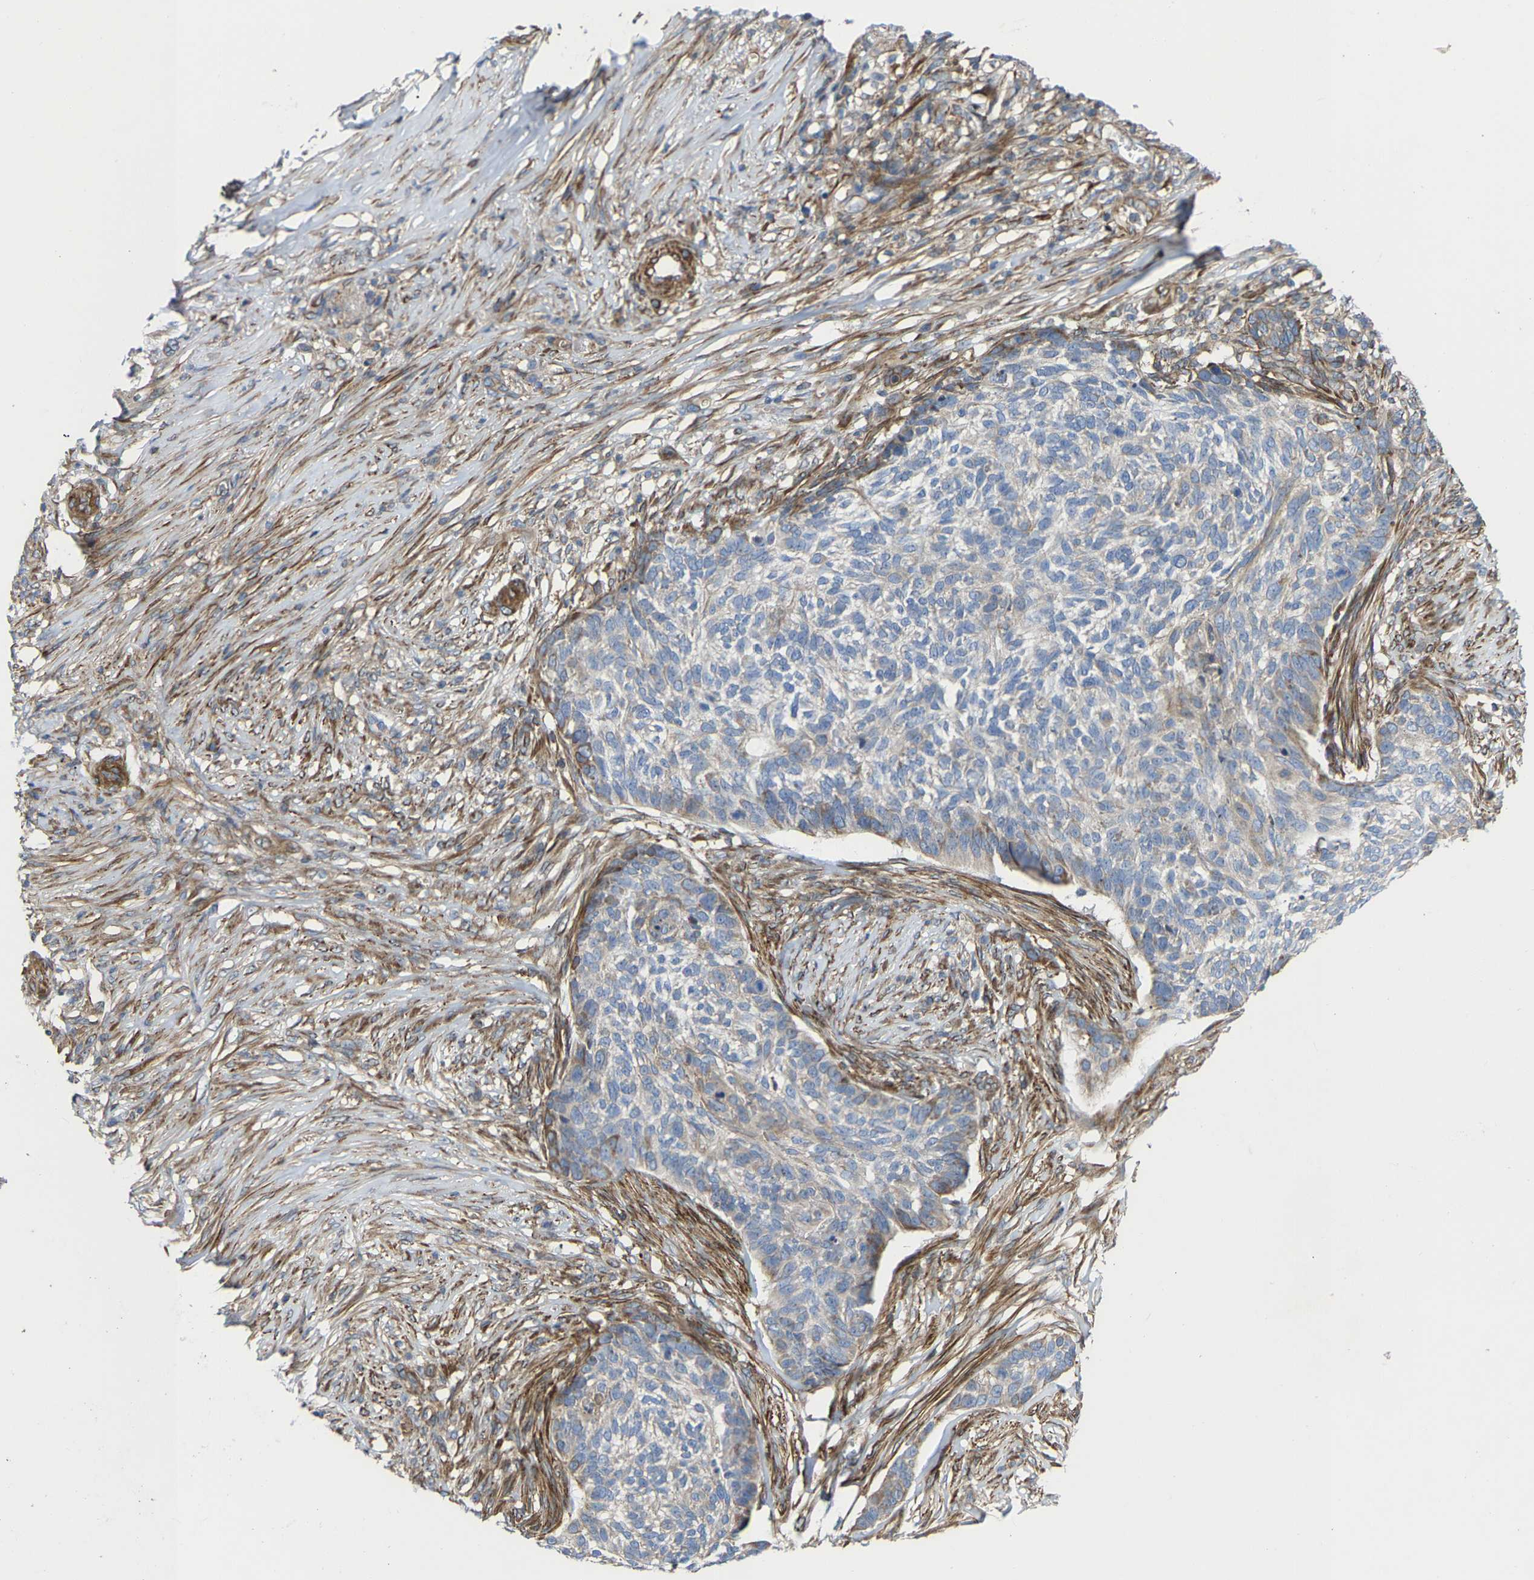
{"staining": {"intensity": "moderate", "quantity": "<25%", "location": "cytoplasmic/membranous"}, "tissue": "skin cancer", "cell_type": "Tumor cells", "image_type": "cancer", "snomed": [{"axis": "morphology", "description": "Basal cell carcinoma"}, {"axis": "topography", "description": "Skin"}], "caption": "Immunohistochemistry of skin cancer displays low levels of moderate cytoplasmic/membranous expression in about <25% of tumor cells. (DAB (3,3'-diaminobenzidine) IHC with brightfield microscopy, high magnification).", "gene": "TOR1B", "patient": {"sex": "male", "age": 85}}